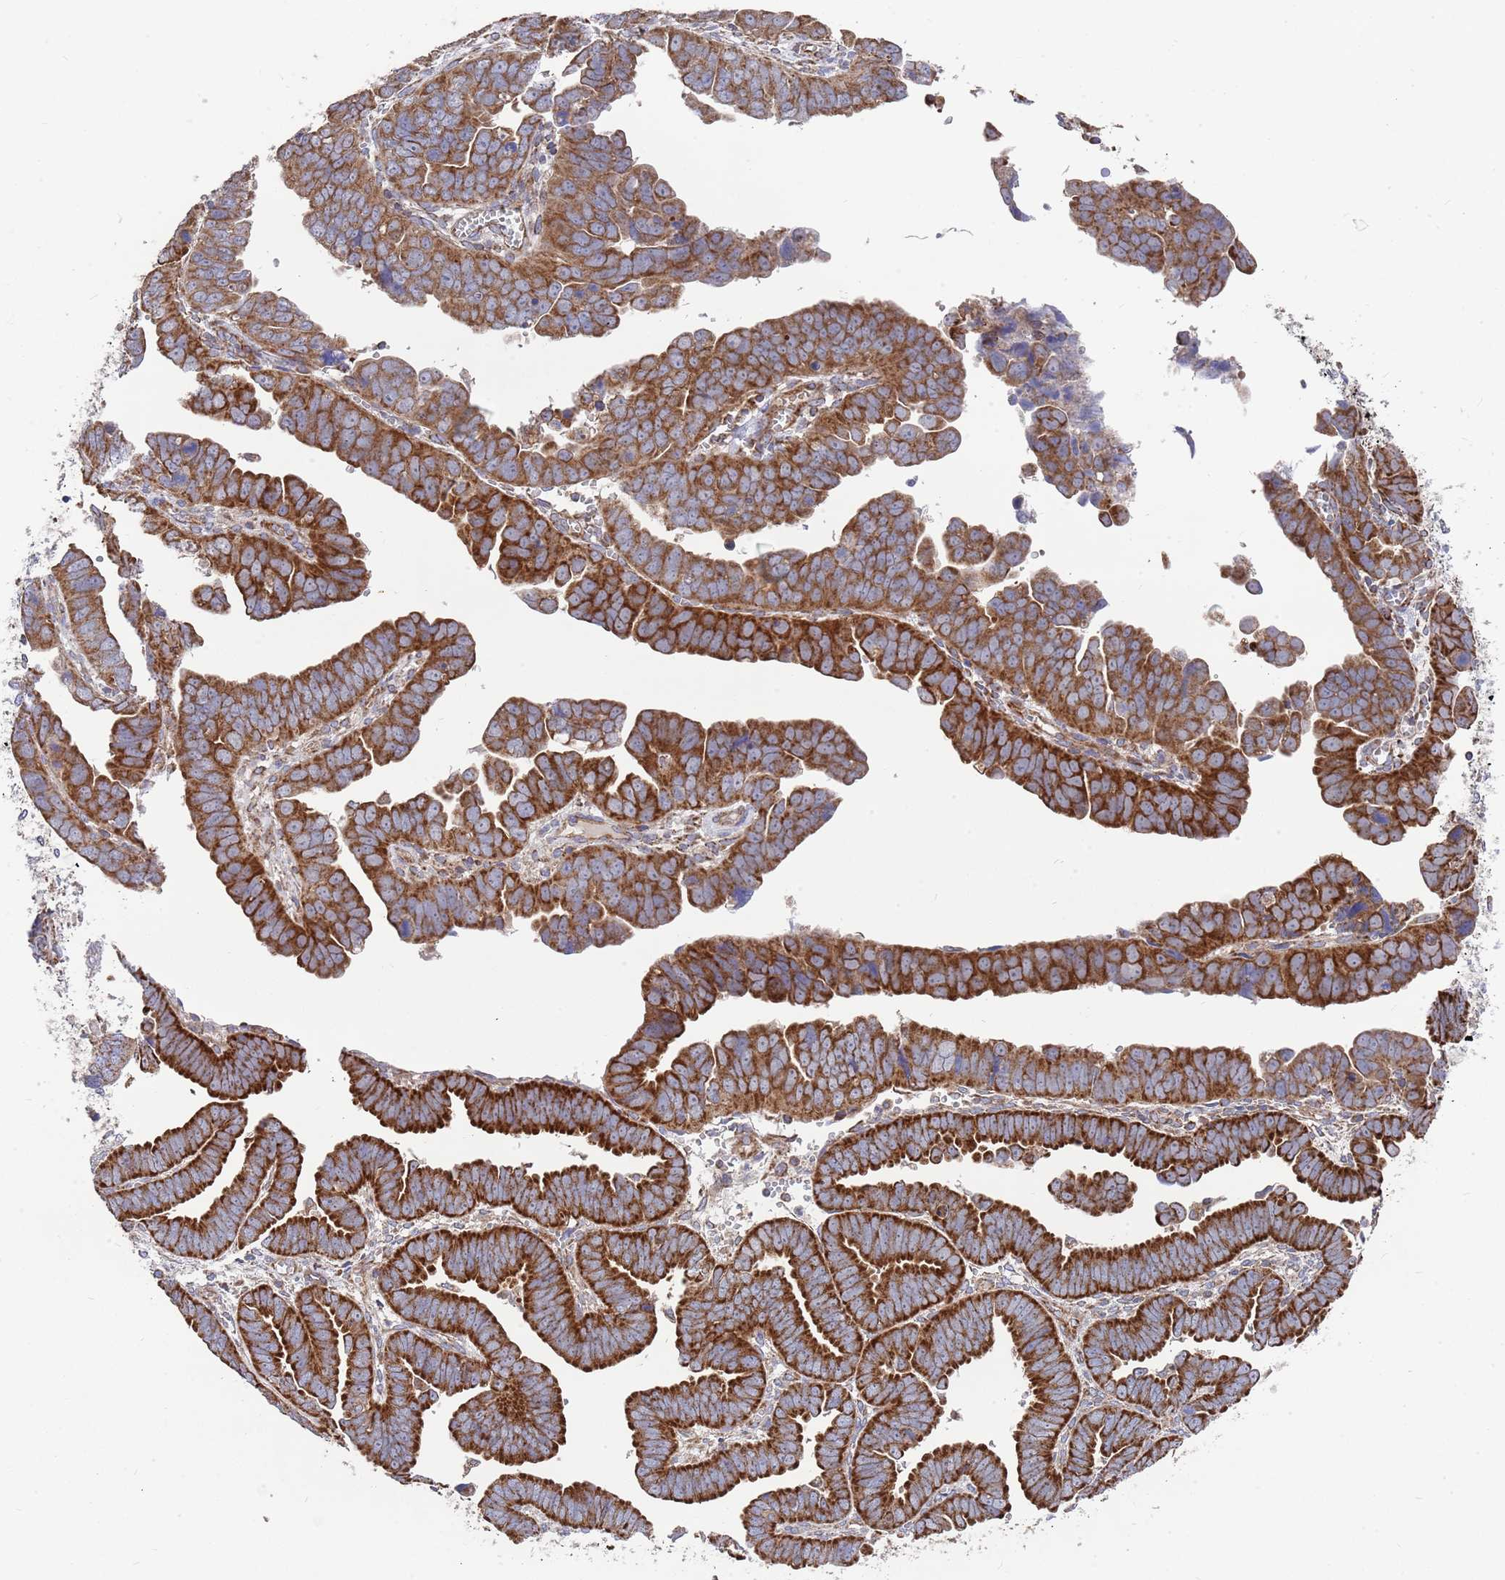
{"staining": {"intensity": "strong", "quantity": ">75%", "location": "cytoplasmic/membranous"}, "tissue": "endometrial cancer", "cell_type": "Tumor cells", "image_type": "cancer", "snomed": [{"axis": "morphology", "description": "Adenocarcinoma, NOS"}, {"axis": "topography", "description": "Endometrium"}], "caption": "A micrograph showing strong cytoplasmic/membranous positivity in about >75% of tumor cells in endometrial adenocarcinoma, as visualized by brown immunohistochemical staining.", "gene": "WDFY3", "patient": {"sex": "female", "age": 75}}